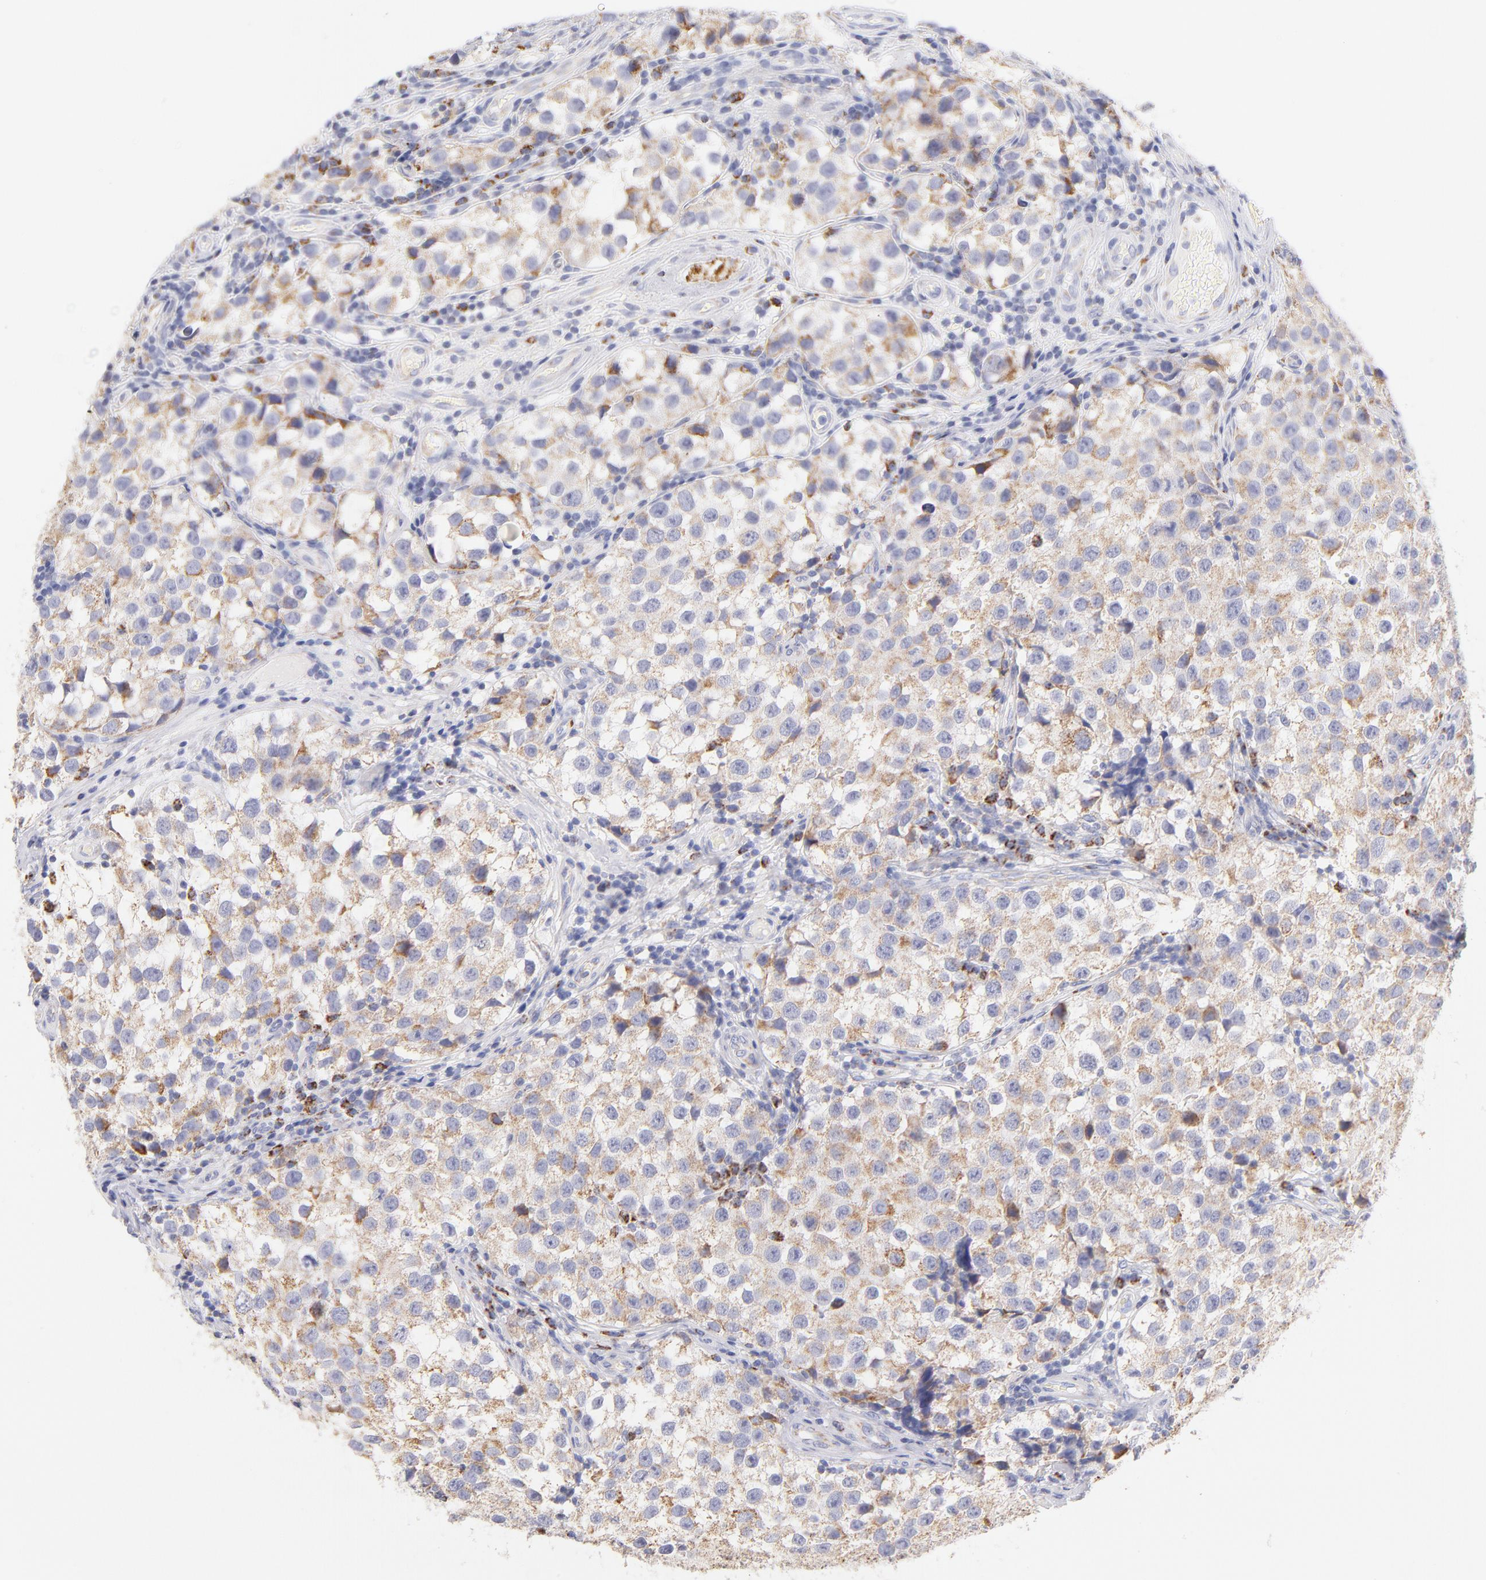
{"staining": {"intensity": "weak", "quantity": ">75%", "location": "cytoplasmic/membranous"}, "tissue": "testis cancer", "cell_type": "Tumor cells", "image_type": "cancer", "snomed": [{"axis": "morphology", "description": "Seminoma, NOS"}, {"axis": "topography", "description": "Testis"}], "caption": "A high-resolution micrograph shows immunohistochemistry (IHC) staining of seminoma (testis), which shows weak cytoplasmic/membranous staining in approximately >75% of tumor cells.", "gene": "AIFM1", "patient": {"sex": "male", "age": 39}}